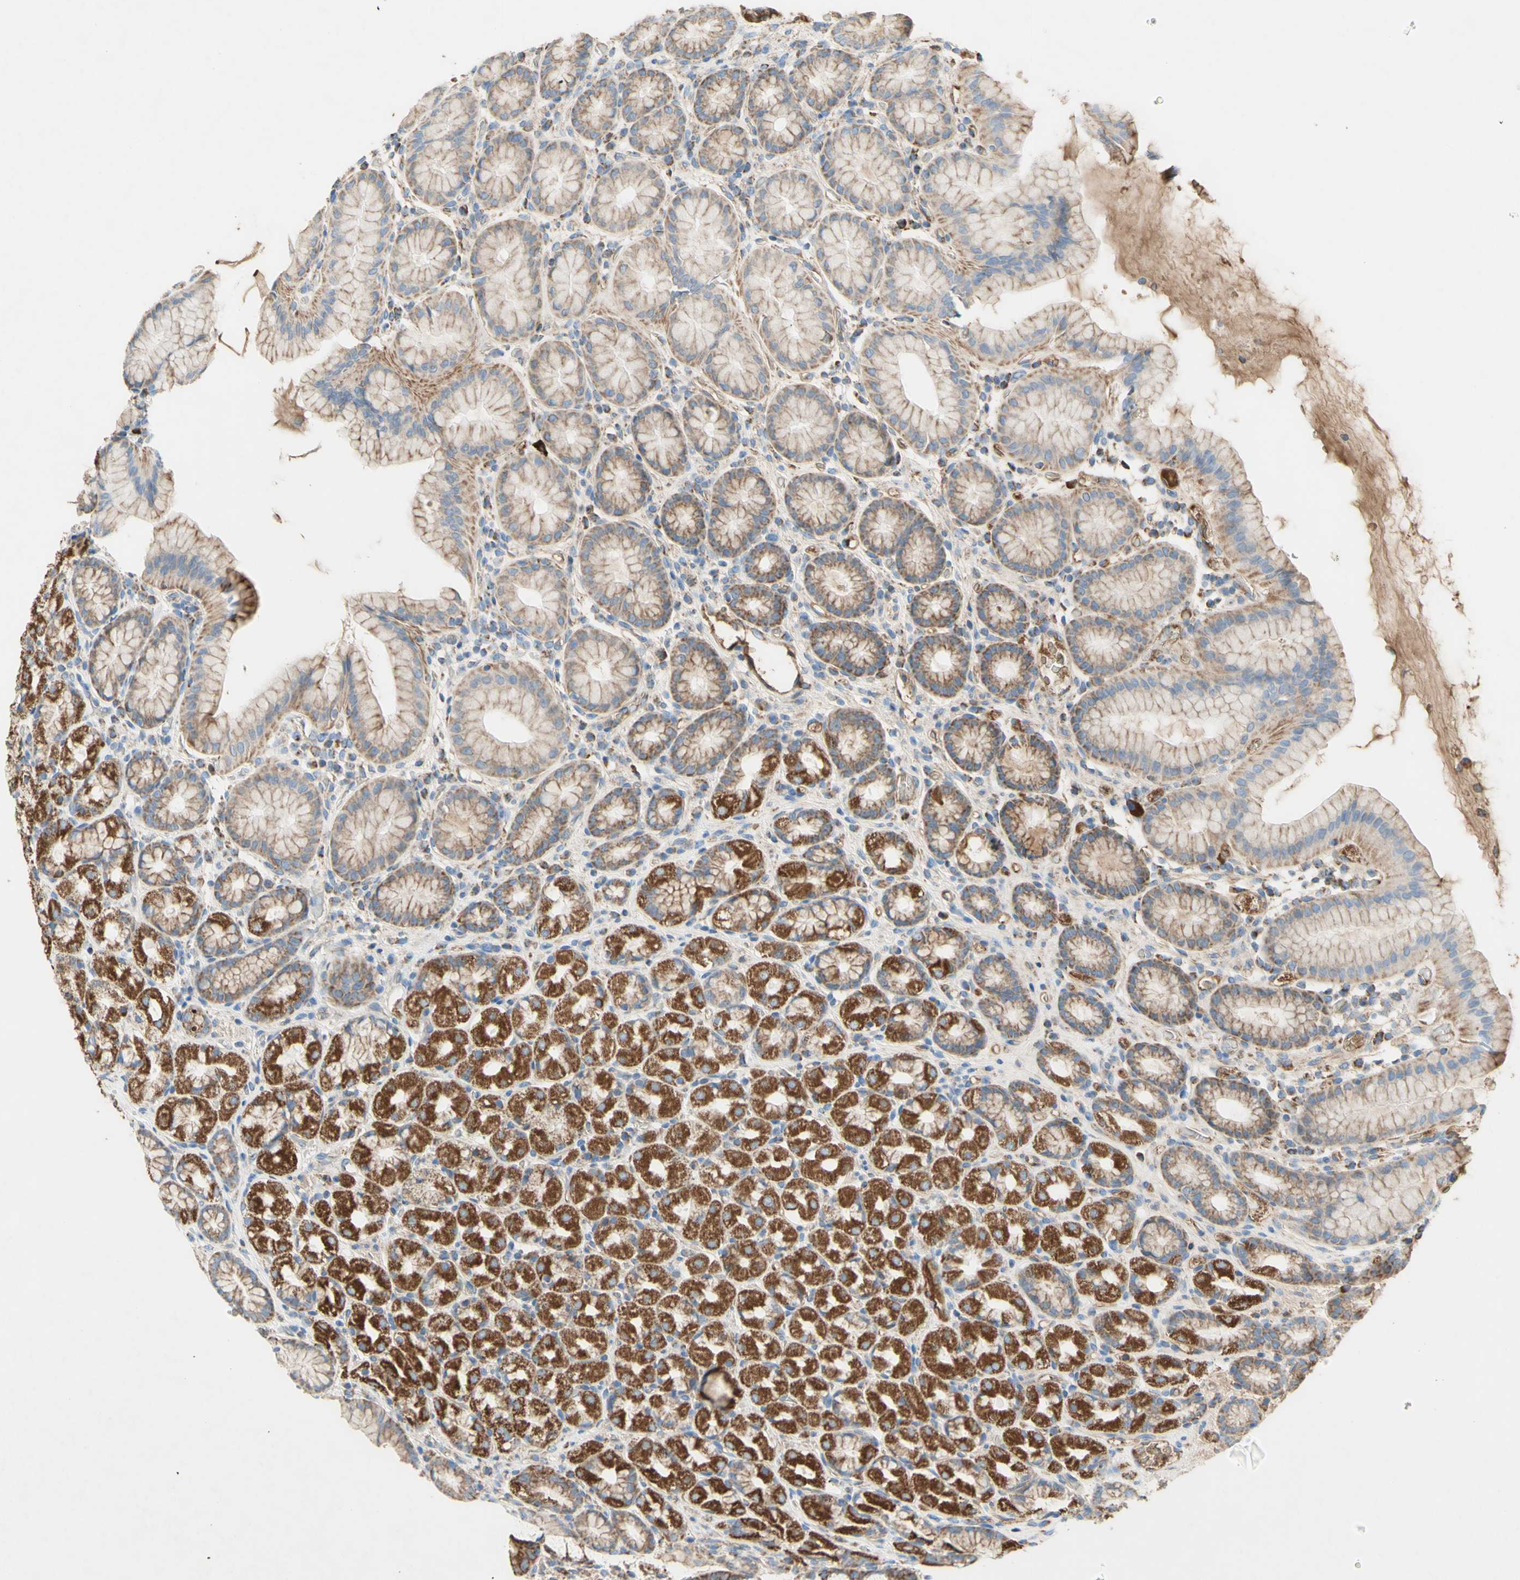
{"staining": {"intensity": "moderate", "quantity": ">75%", "location": "cytoplasmic/membranous"}, "tissue": "stomach", "cell_type": "Glandular cells", "image_type": "normal", "snomed": [{"axis": "morphology", "description": "Normal tissue, NOS"}, {"axis": "topography", "description": "Stomach, upper"}], "caption": "Protein staining of normal stomach demonstrates moderate cytoplasmic/membranous expression in approximately >75% of glandular cells. (brown staining indicates protein expression, while blue staining denotes nuclei).", "gene": "SDHB", "patient": {"sex": "male", "age": 68}}